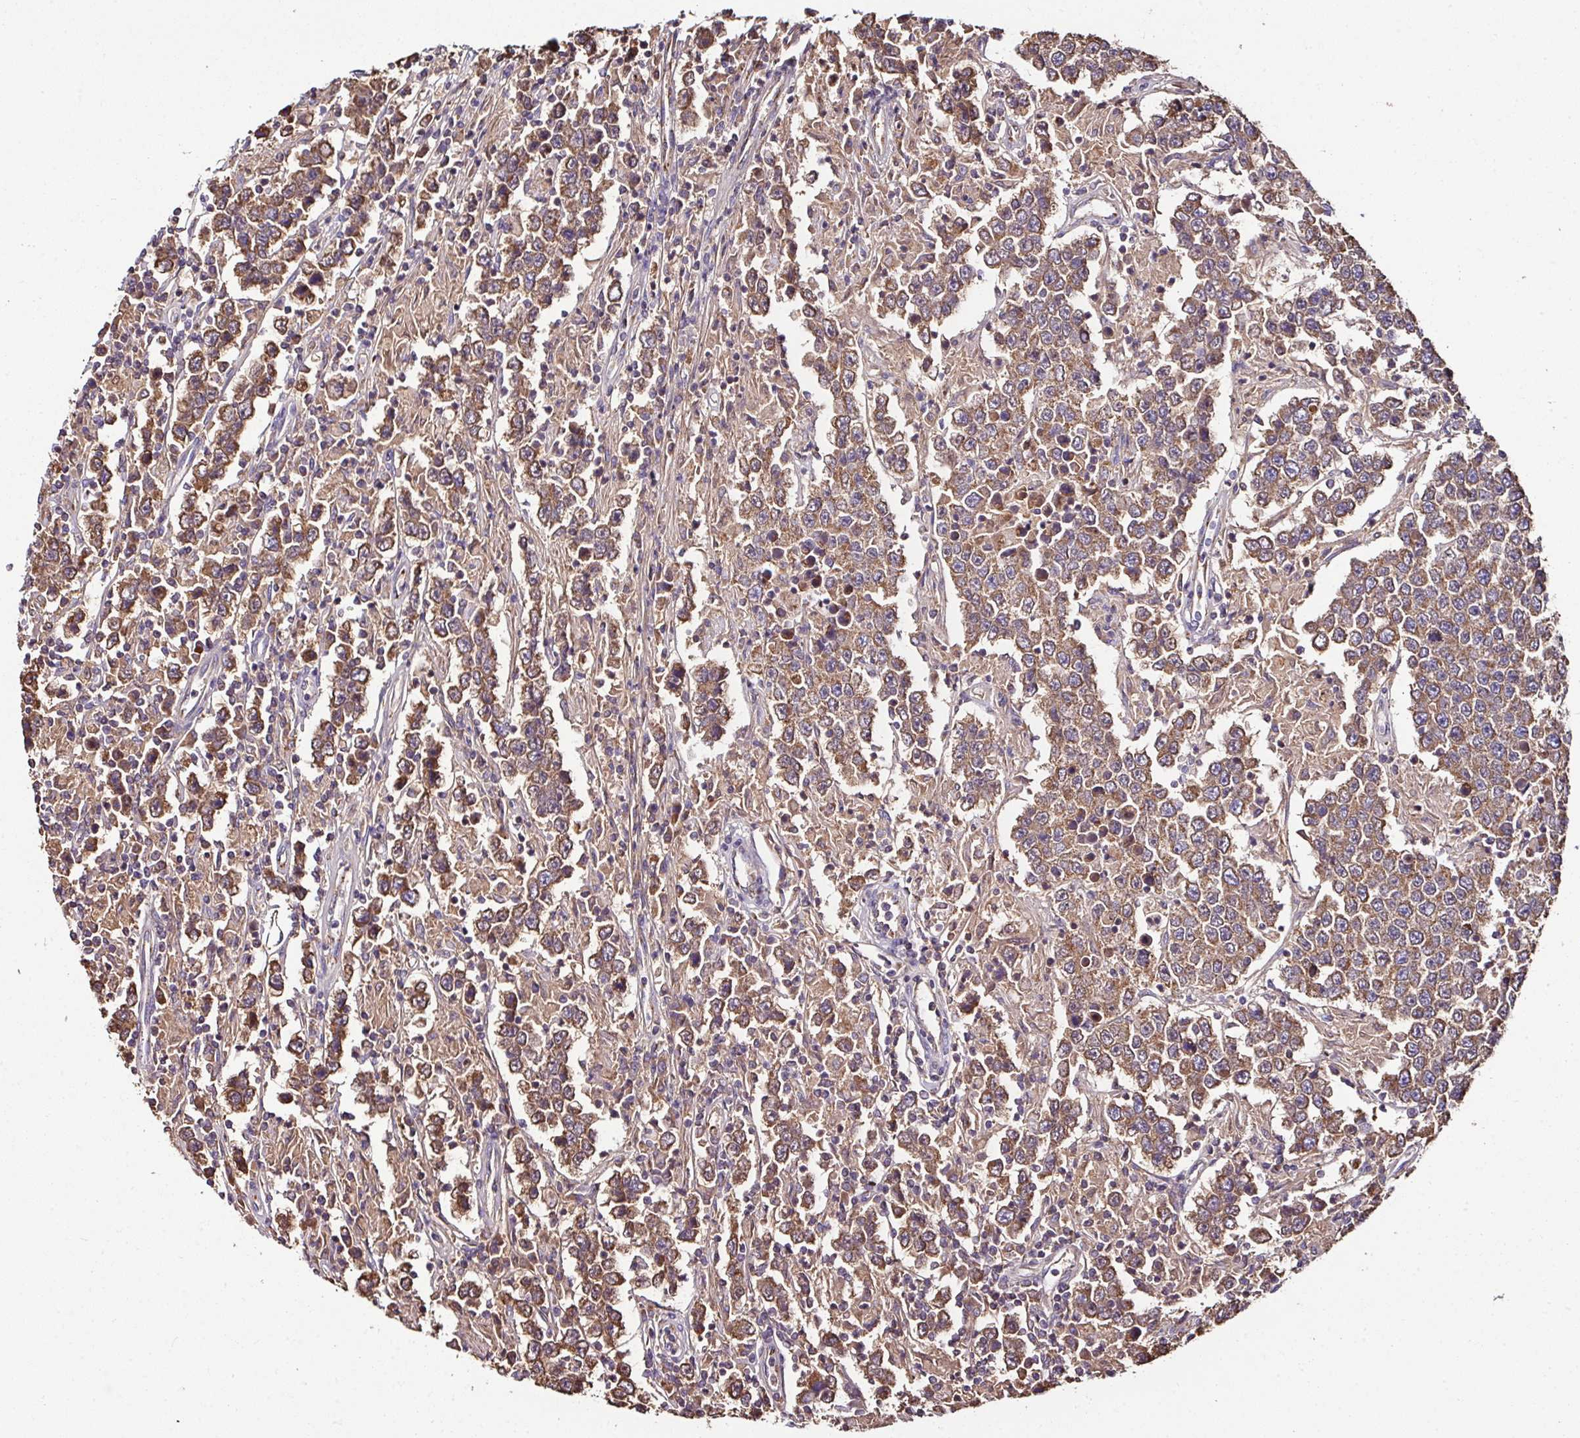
{"staining": {"intensity": "moderate", "quantity": ">75%", "location": "cytoplasmic/membranous"}, "tissue": "testis cancer", "cell_type": "Tumor cells", "image_type": "cancer", "snomed": [{"axis": "morphology", "description": "Normal tissue, NOS"}, {"axis": "morphology", "description": "Urothelial carcinoma, High grade"}, {"axis": "morphology", "description": "Seminoma, NOS"}, {"axis": "morphology", "description": "Carcinoma, Embryonal, NOS"}, {"axis": "topography", "description": "Urinary bladder"}, {"axis": "topography", "description": "Testis"}], "caption": "Immunohistochemical staining of human testis cancer reveals medium levels of moderate cytoplasmic/membranous protein positivity in approximately >75% of tumor cells.", "gene": "CPD", "patient": {"sex": "male", "age": 41}}